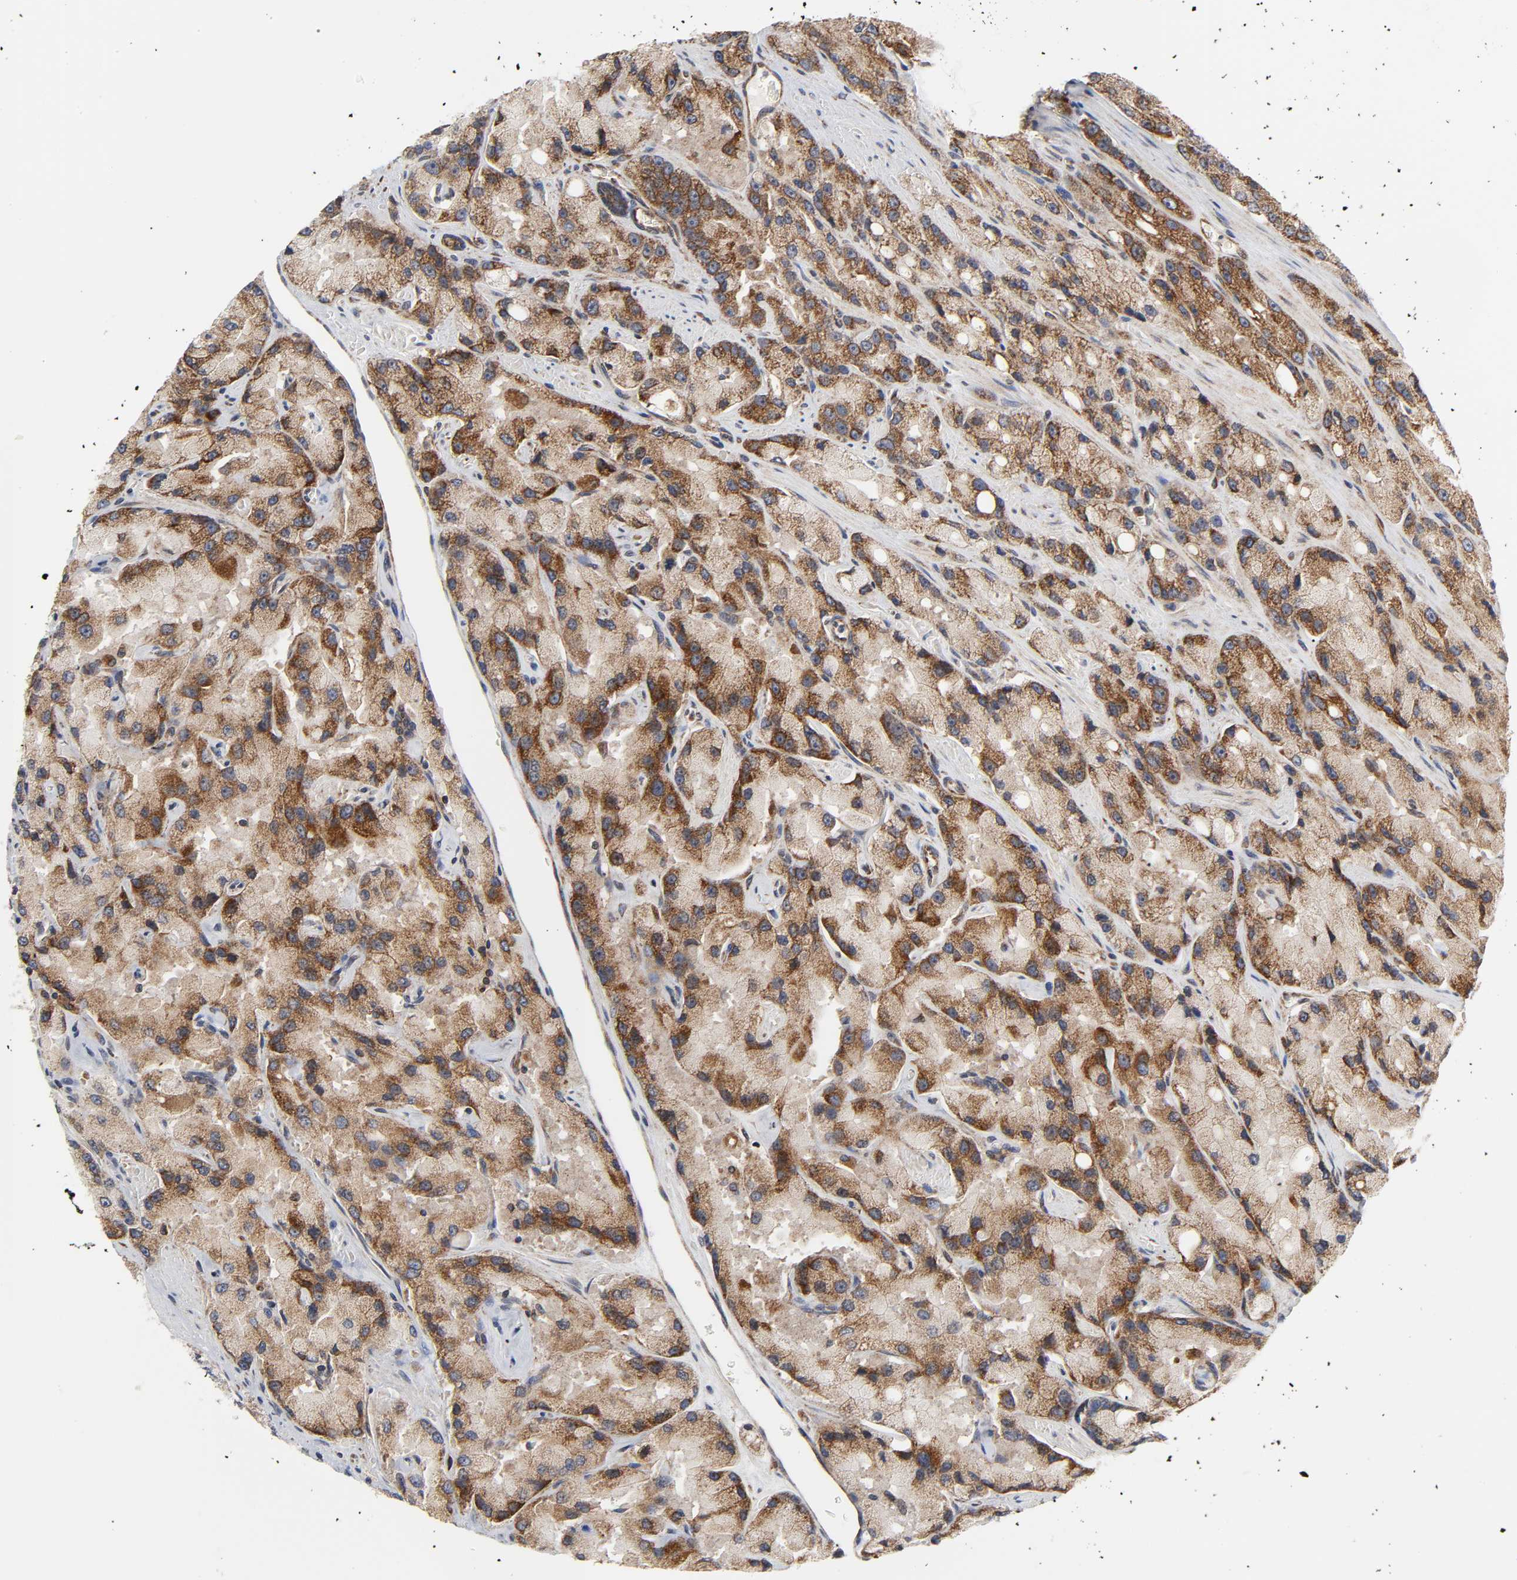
{"staining": {"intensity": "strong", "quantity": ">75%", "location": "cytoplasmic/membranous"}, "tissue": "prostate cancer", "cell_type": "Tumor cells", "image_type": "cancer", "snomed": [{"axis": "morphology", "description": "Adenocarcinoma, High grade"}, {"axis": "topography", "description": "Prostate"}], "caption": "This is an image of immunohistochemistry (IHC) staining of high-grade adenocarcinoma (prostate), which shows strong staining in the cytoplasmic/membranous of tumor cells.", "gene": "BAX", "patient": {"sex": "male", "age": 58}}